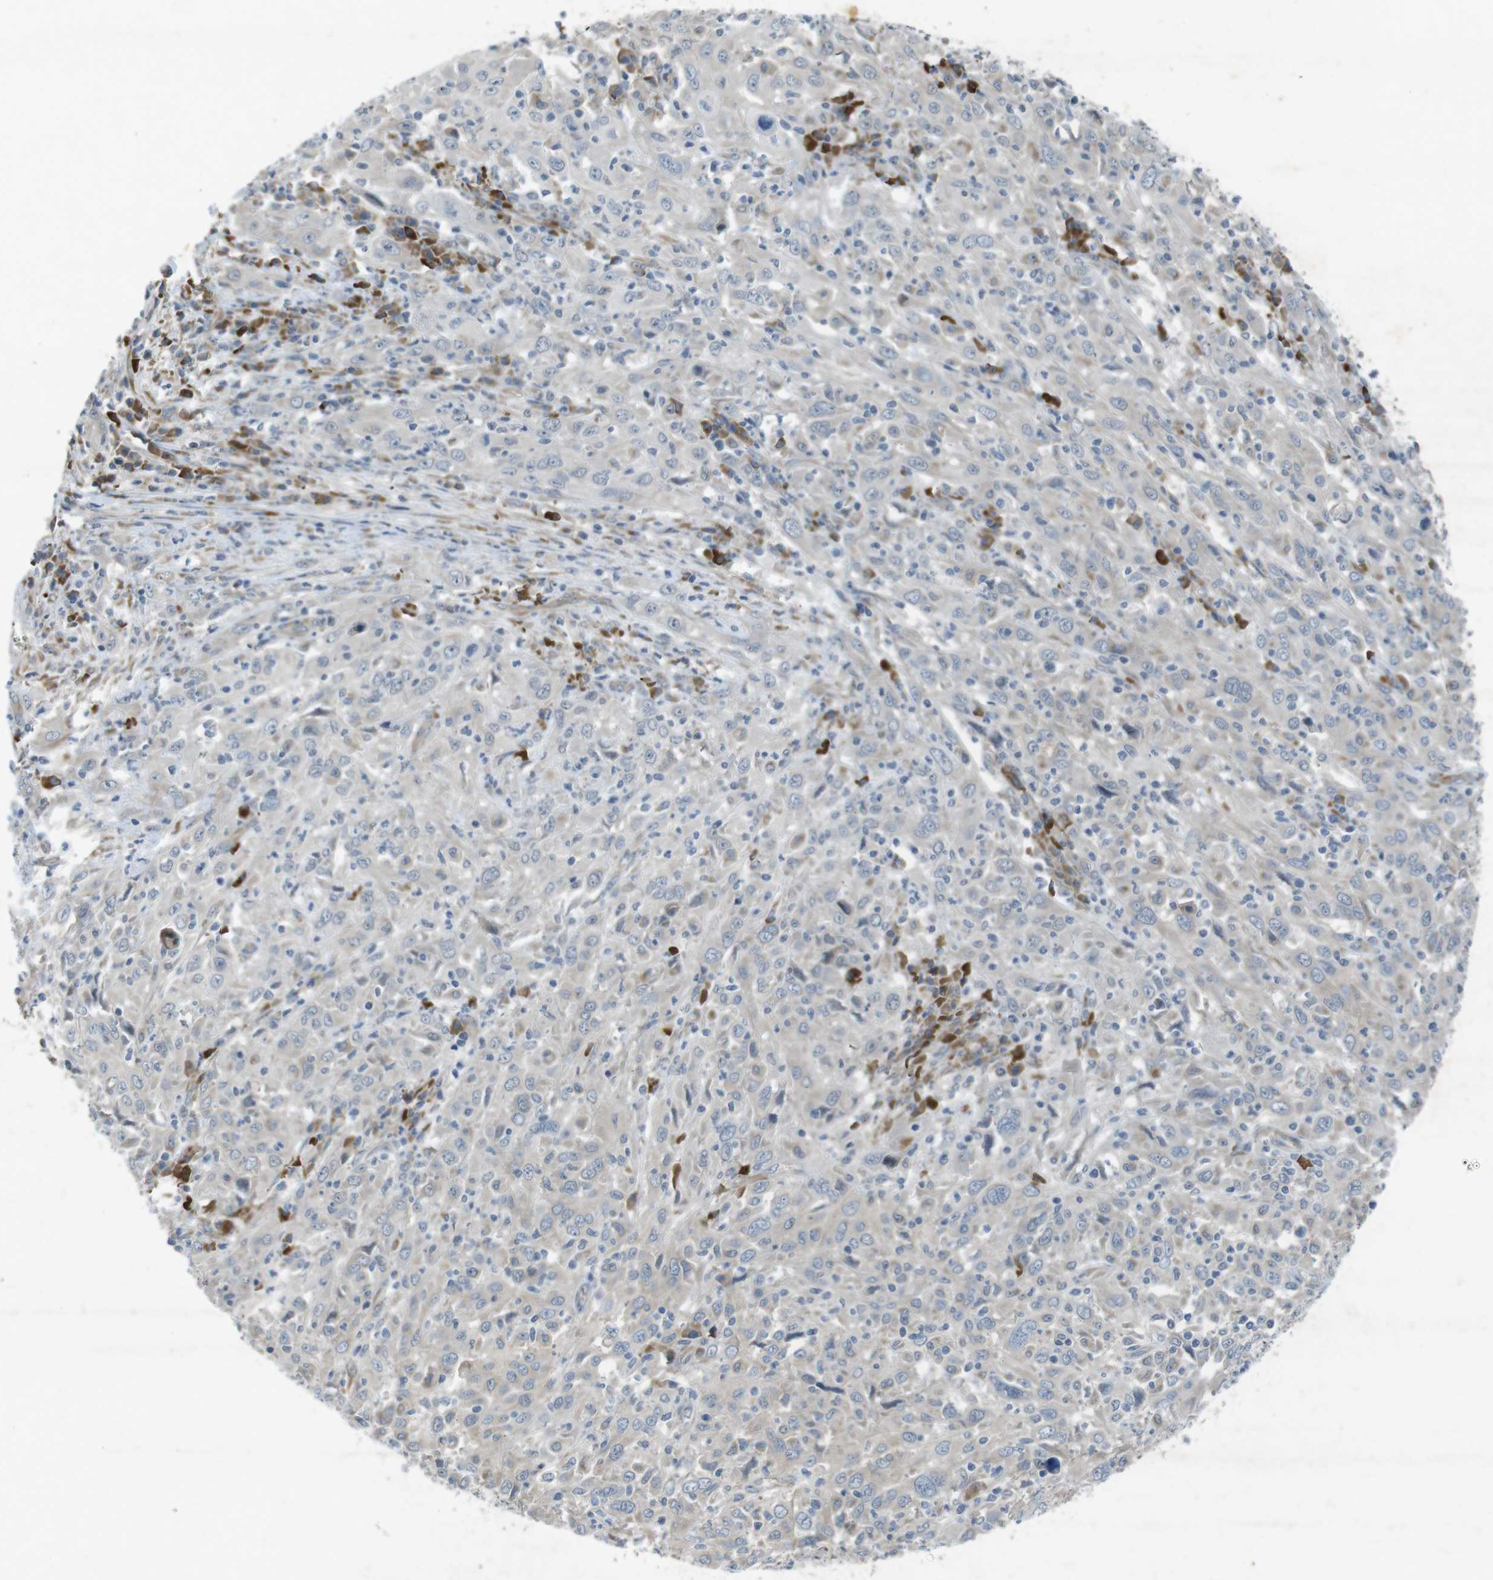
{"staining": {"intensity": "negative", "quantity": "none", "location": "none"}, "tissue": "cervical cancer", "cell_type": "Tumor cells", "image_type": "cancer", "snomed": [{"axis": "morphology", "description": "Squamous cell carcinoma, NOS"}, {"axis": "topography", "description": "Cervix"}], "caption": "A micrograph of cervical cancer (squamous cell carcinoma) stained for a protein demonstrates no brown staining in tumor cells.", "gene": "FLCN", "patient": {"sex": "female", "age": 46}}